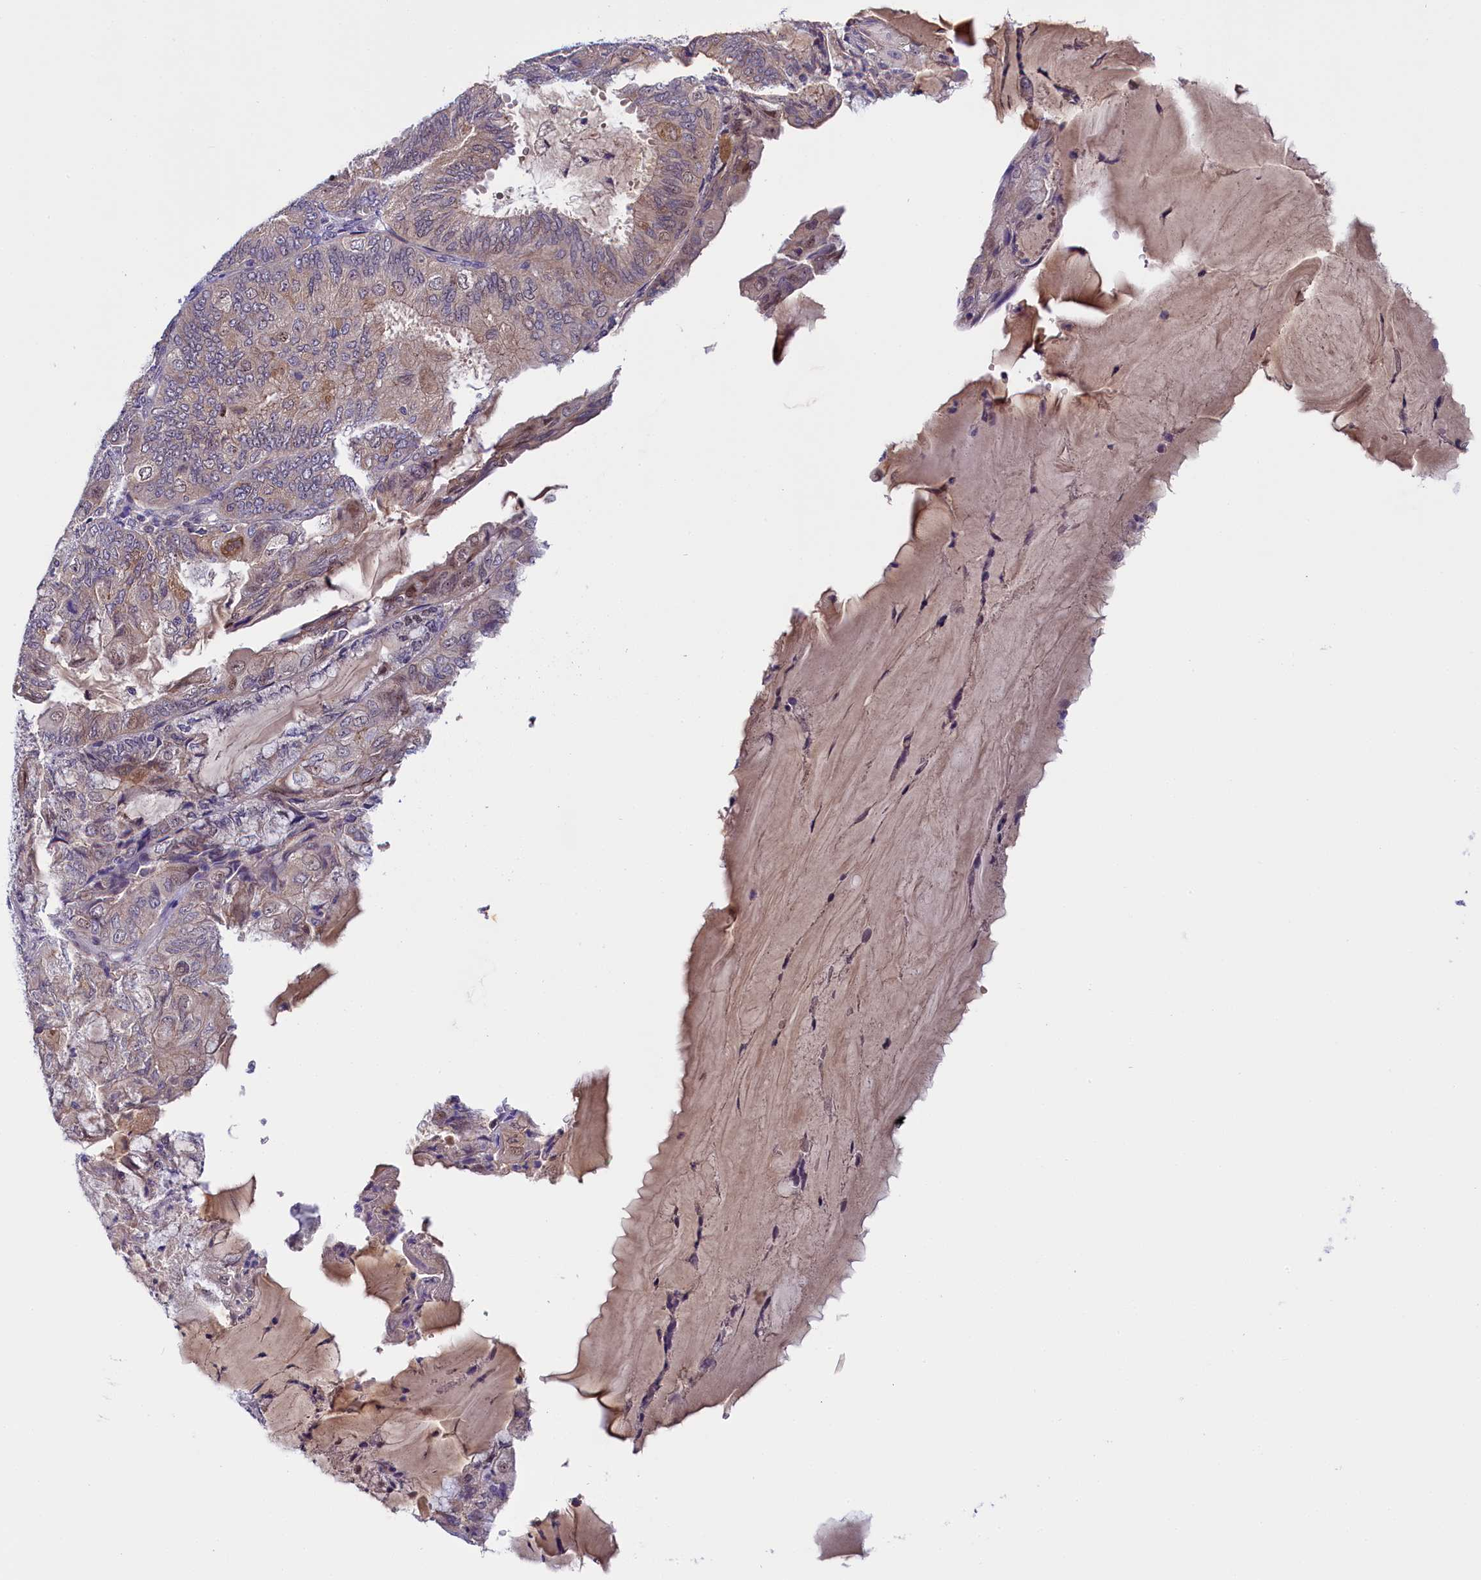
{"staining": {"intensity": "moderate", "quantity": "<25%", "location": "cytoplasmic/membranous"}, "tissue": "endometrial cancer", "cell_type": "Tumor cells", "image_type": "cancer", "snomed": [{"axis": "morphology", "description": "Adenocarcinoma, NOS"}, {"axis": "topography", "description": "Endometrium"}], "caption": "There is low levels of moderate cytoplasmic/membranous expression in tumor cells of endometrial cancer (adenocarcinoma), as demonstrated by immunohistochemical staining (brown color).", "gene": "ENKD1", "patient": {"sex": "female", "age": 81}}